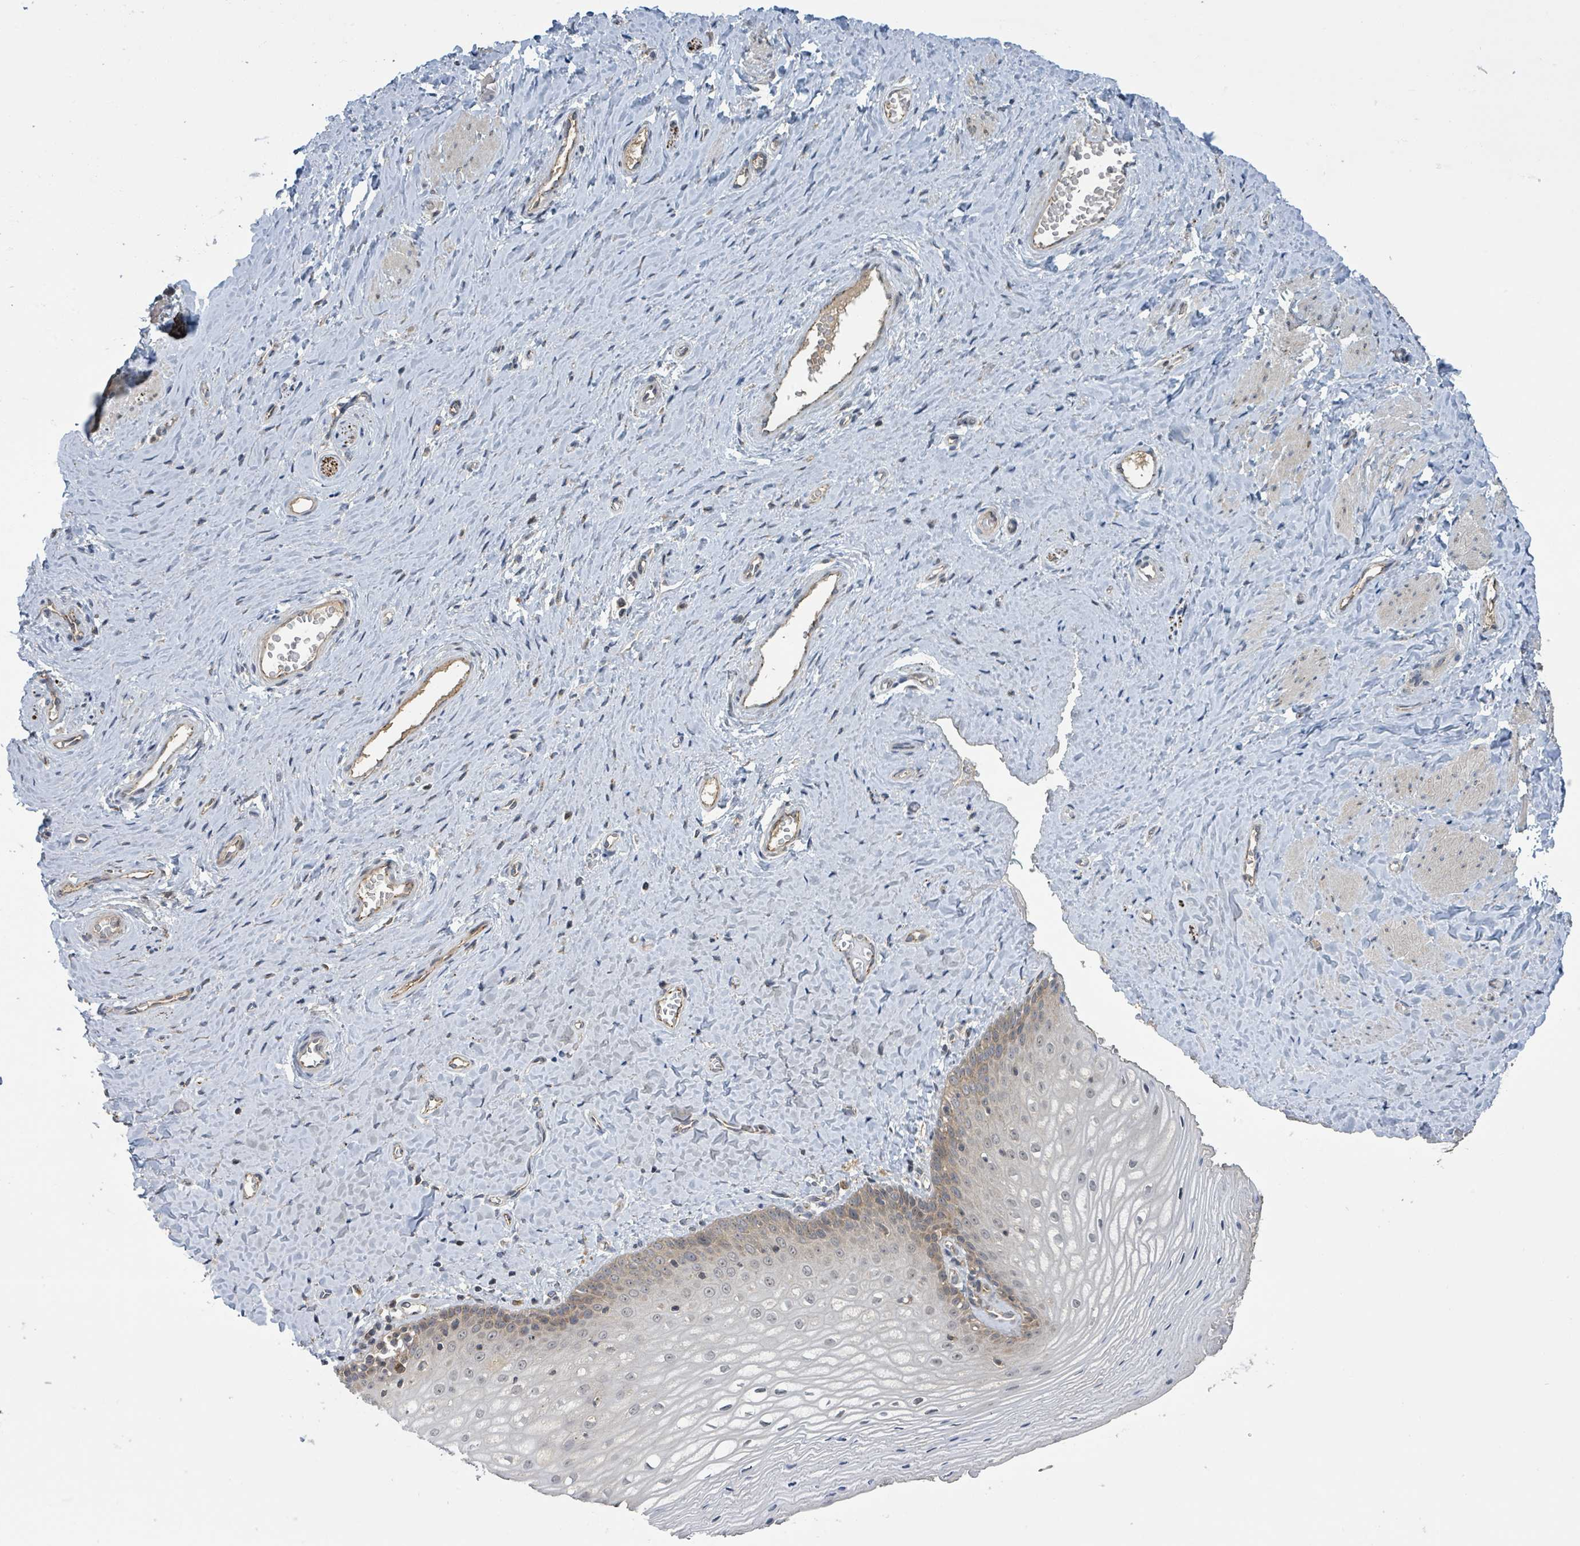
{"staining": {"intensity": "weak", "quantity": "25%-75%", "location": "cytoplasmic/membranous"}, "tissue": "vagina", "cell_type": "Squamous epithelial cells", "image_type": "normal", "snomed": [{"axis": "morphology", "description": "Normal tissue, NOS"}, {"axis": "topography", "description": "Vagina"}], "caption": "A brown stain shows weak cytoplasmic/membranous positivity of a protein in squamous epithelial cells of normal human vagina. The protein of interest is shown in brown color, while the nuclei are stained blue.", "gene": "CCDC121", "patient": {"sex": "female", "age": 65}}